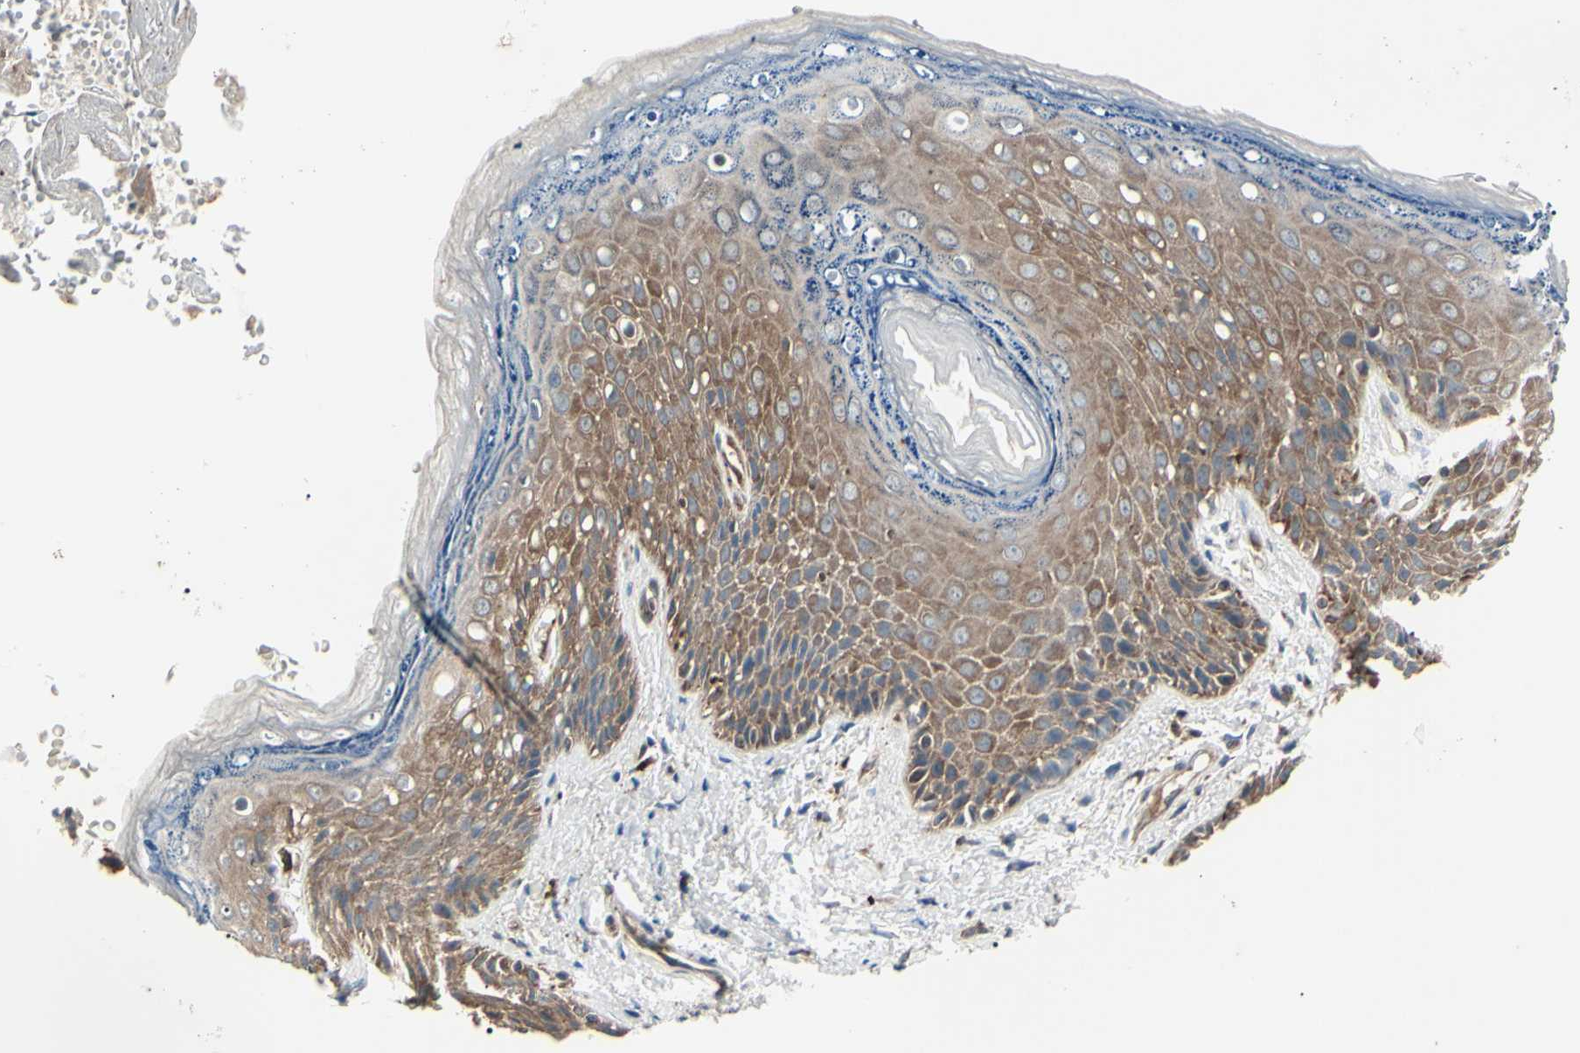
{"staining": {"intensity": "moderate", "quantity": "25%-75%", "location": "cytoplasmic/membranous"}, "tissue": "skin", "cell_type": "Epidermal cells", "image_type": "normal", "snomed": [{"axis": "morphology", "description": "Normal tissue, NOS"}, {"axis": "topography", "description": "Anal"}], "caption": "Moderate cytoplasmic/membranous positivity for a protein is present in approximately 25%-75% of epidermal cells of normal skin using immunohistochemistry.", "gene": "MAPRE1", "patient": {"sex": "female", "age": 46}}